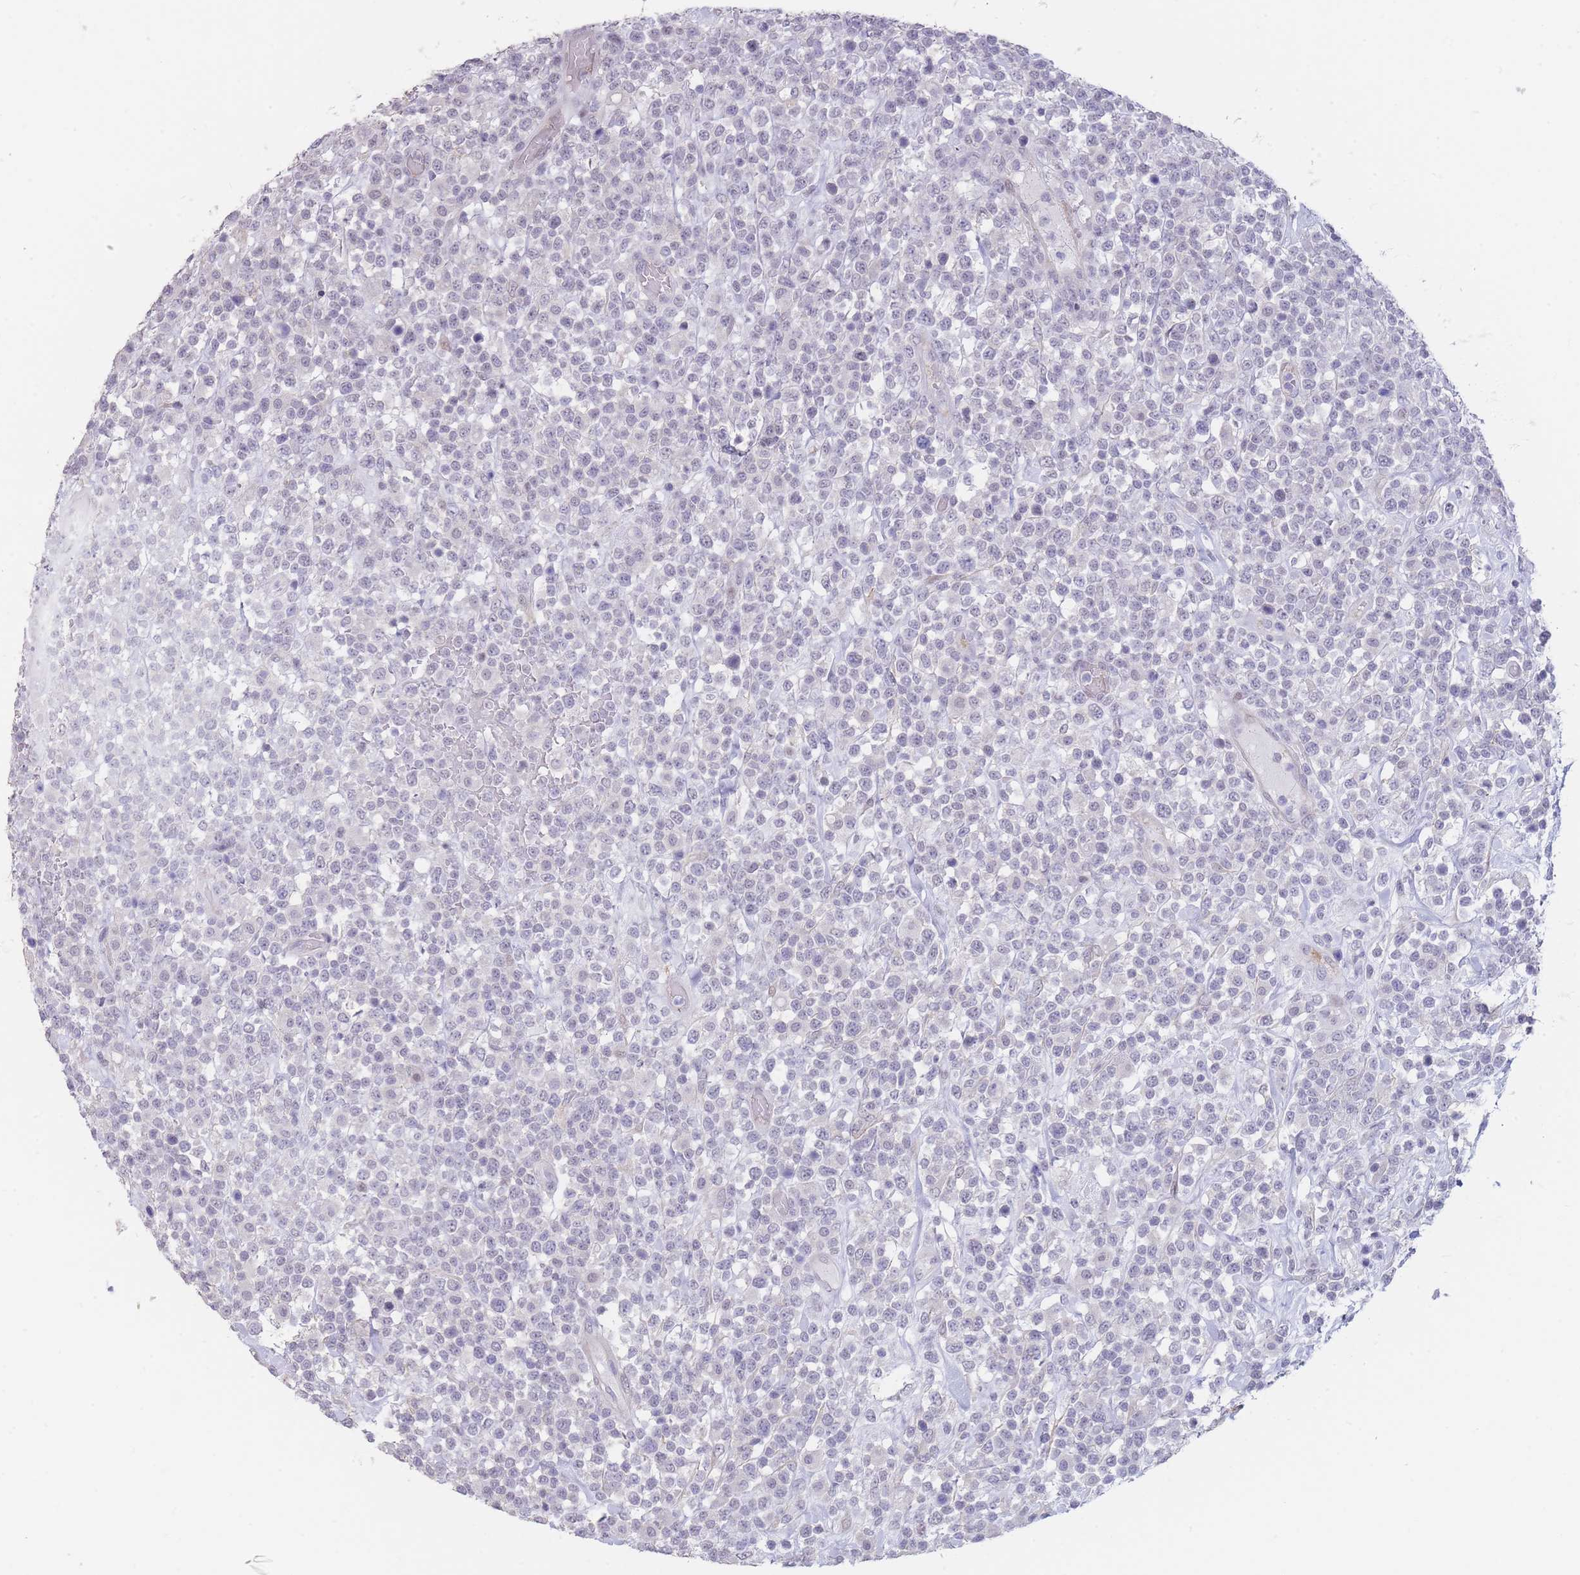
{"staining": {"intensity": "negative", "quantity": "none", "location": "none"}, "tissue": "lymphoma", "cell_type": "Tumor cells", "image_type": "cancer", "snomed": [{"axis": "morphology", "description": "Malignant lymphoma, non-Hodgkin's type, High grade"}, {"axis": "topography", "description": "Colon"}], "caption": "This is an immunohistochemistry photomicrograph of high-grade malignant lymphoma, non-Hodgkin's type. There is no staining in tumor cells.", "gene": "ASAP3", "patient": {"sex": "female", "age": 53}}